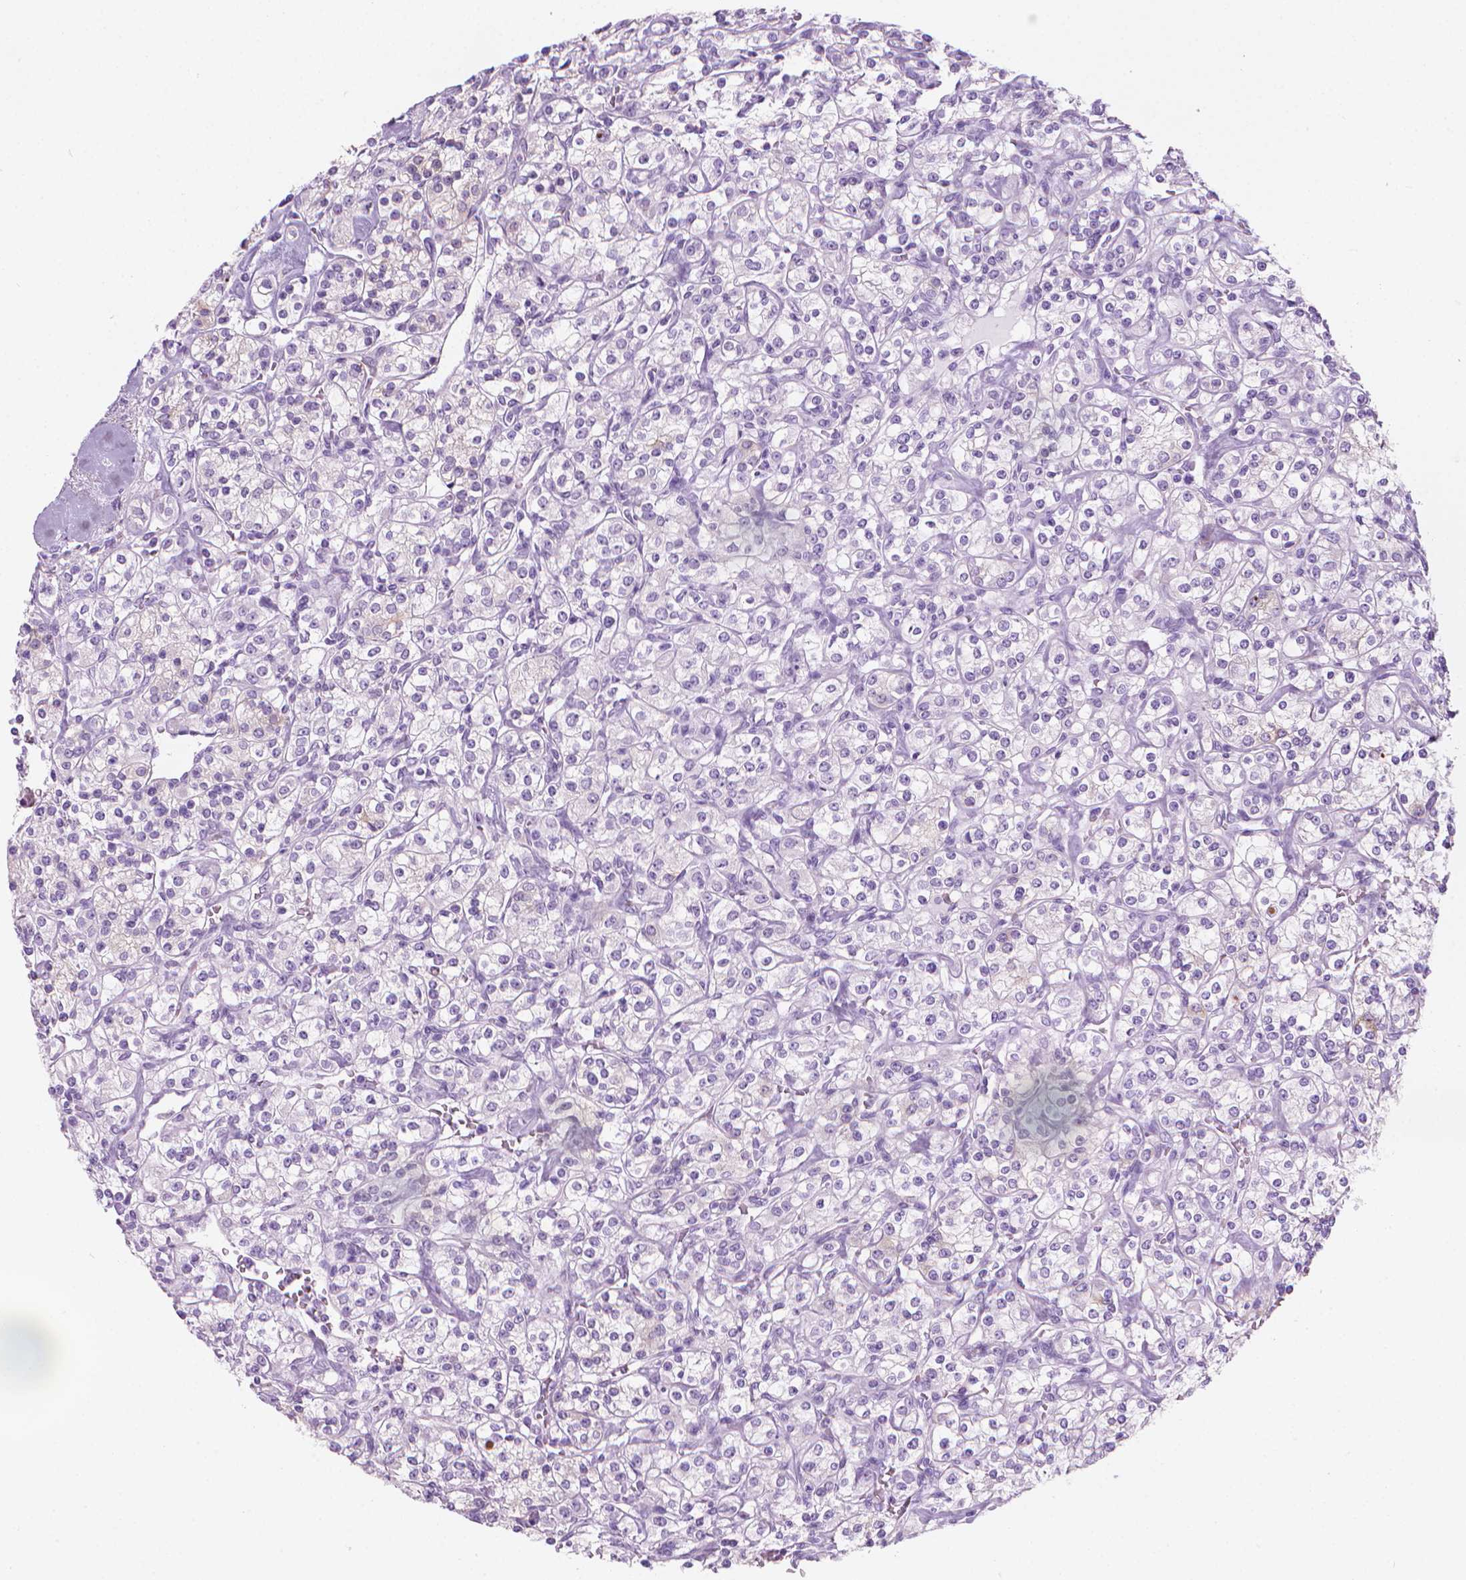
{"staining": {"intensity": "weak", "quantity": "<25%", "location": "cytoplasmic/membranous"}, "tissue": "renal cancer", "cell_type": "Tumor cells", "image_type": "cancer", "snomed": [{"axis": "morphology", "description": "Adenocarcinoma, NOS"}, {"axis": "topography", "description": "Kidney"}], "caption": "Tumor cells are negative for brown protein staining in renal cancer (adenocarcinoma). Brightfield microscopy of immunohistochemistry stained with DAB (brown) and hematoxylin (blue), captured at high magnification.", "gene": "TTC29", "patient": {"sex": "male", "age": 77}}